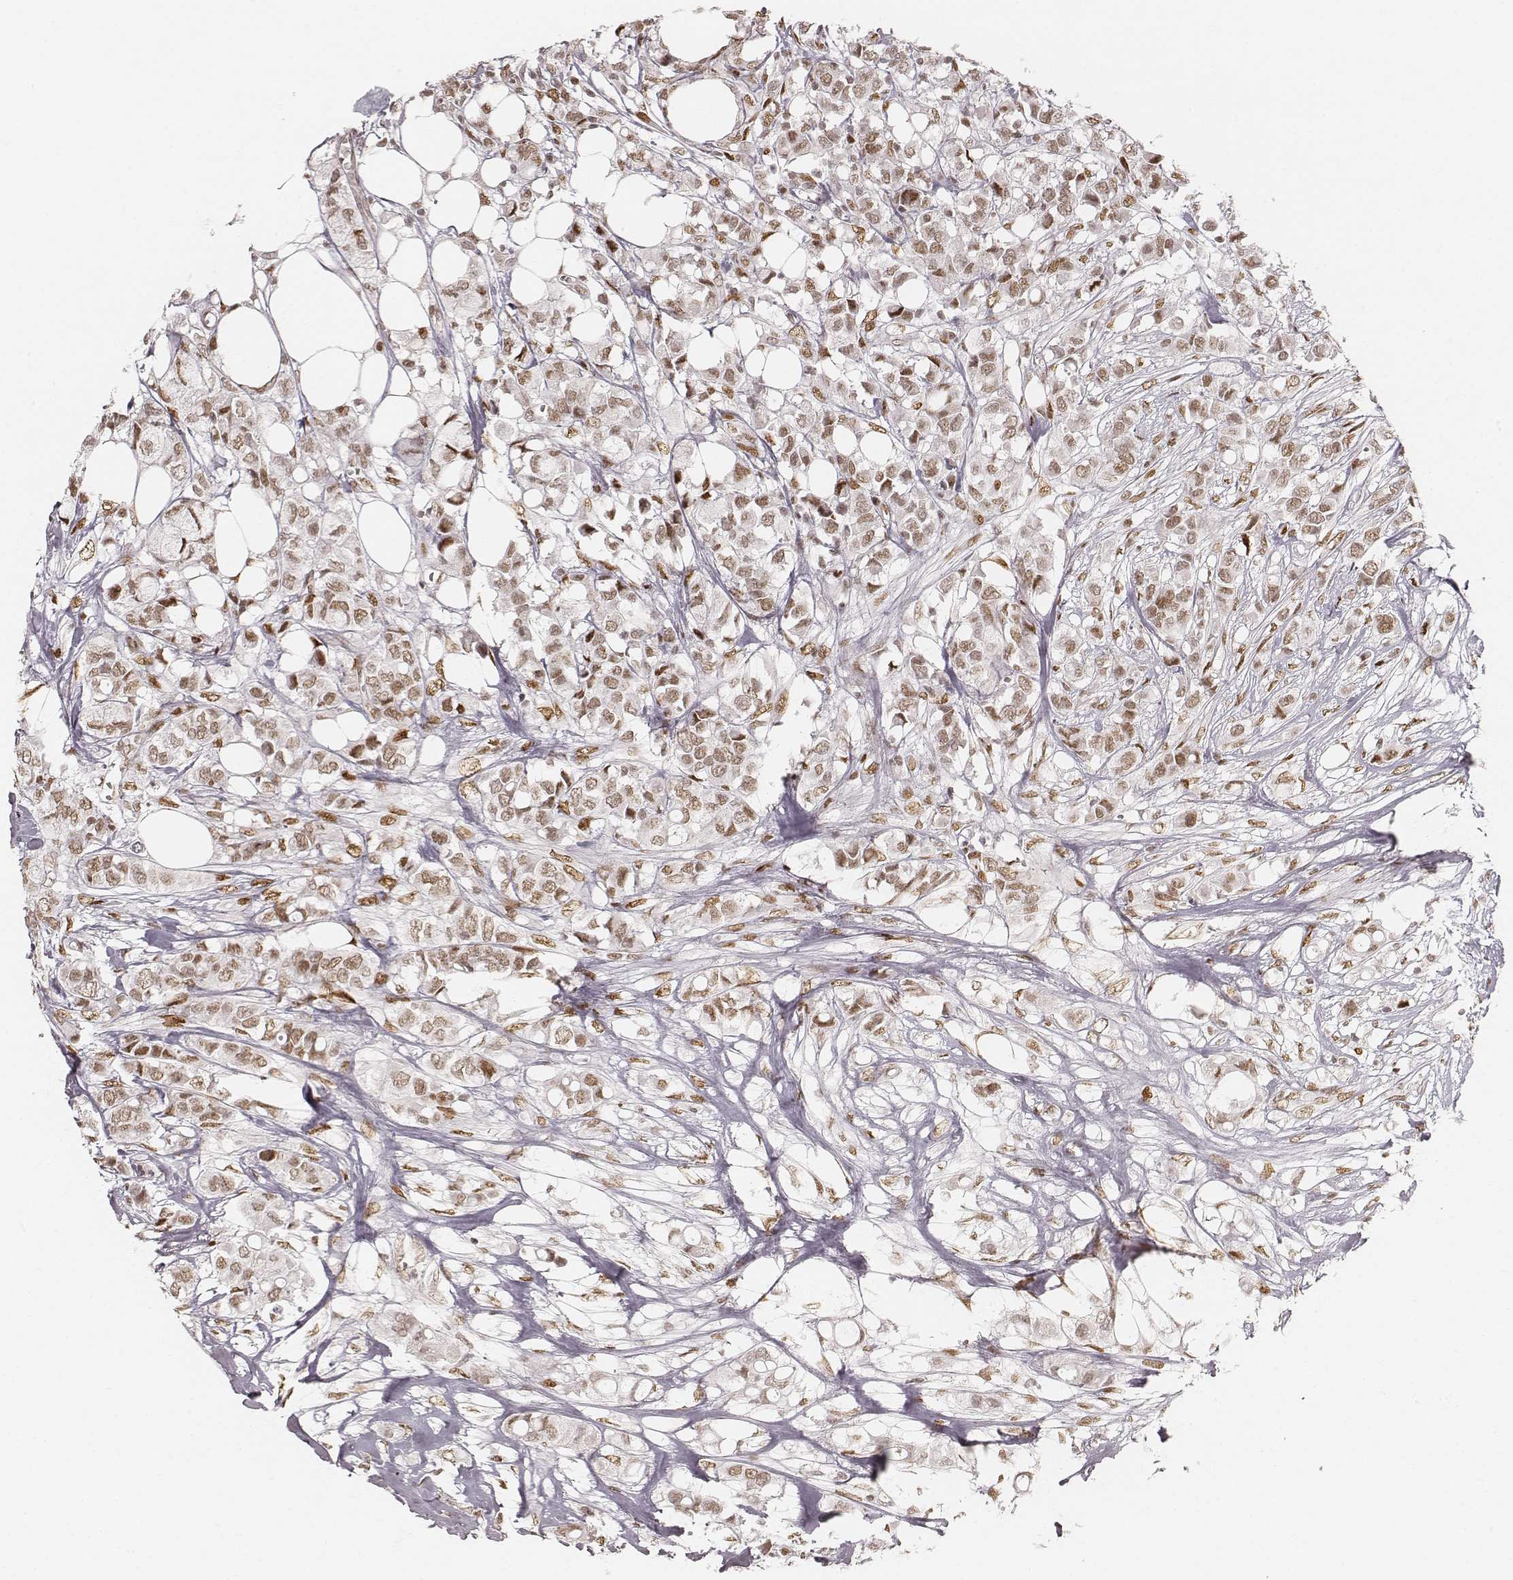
{"staining": {"intensity": "moderate", "quantity": ">75%", "location": "nuclear"}, "tissue": "breast cancer", "cell_type": "Tumor cells", "image_type": "cancer", "snomed": [{"axis": "morphology", "description": "Duct carcinoma"}, {"axis": "topography", "description": "Breast"}], "caption": "Invasive ductal carcinoma (breast) stained with a brown dye displays moderate nuclear positive expression in approximately >75% of tumor cells.", "gene": "HNRNPC", "patient": {"sex": "female", "age": 85}}